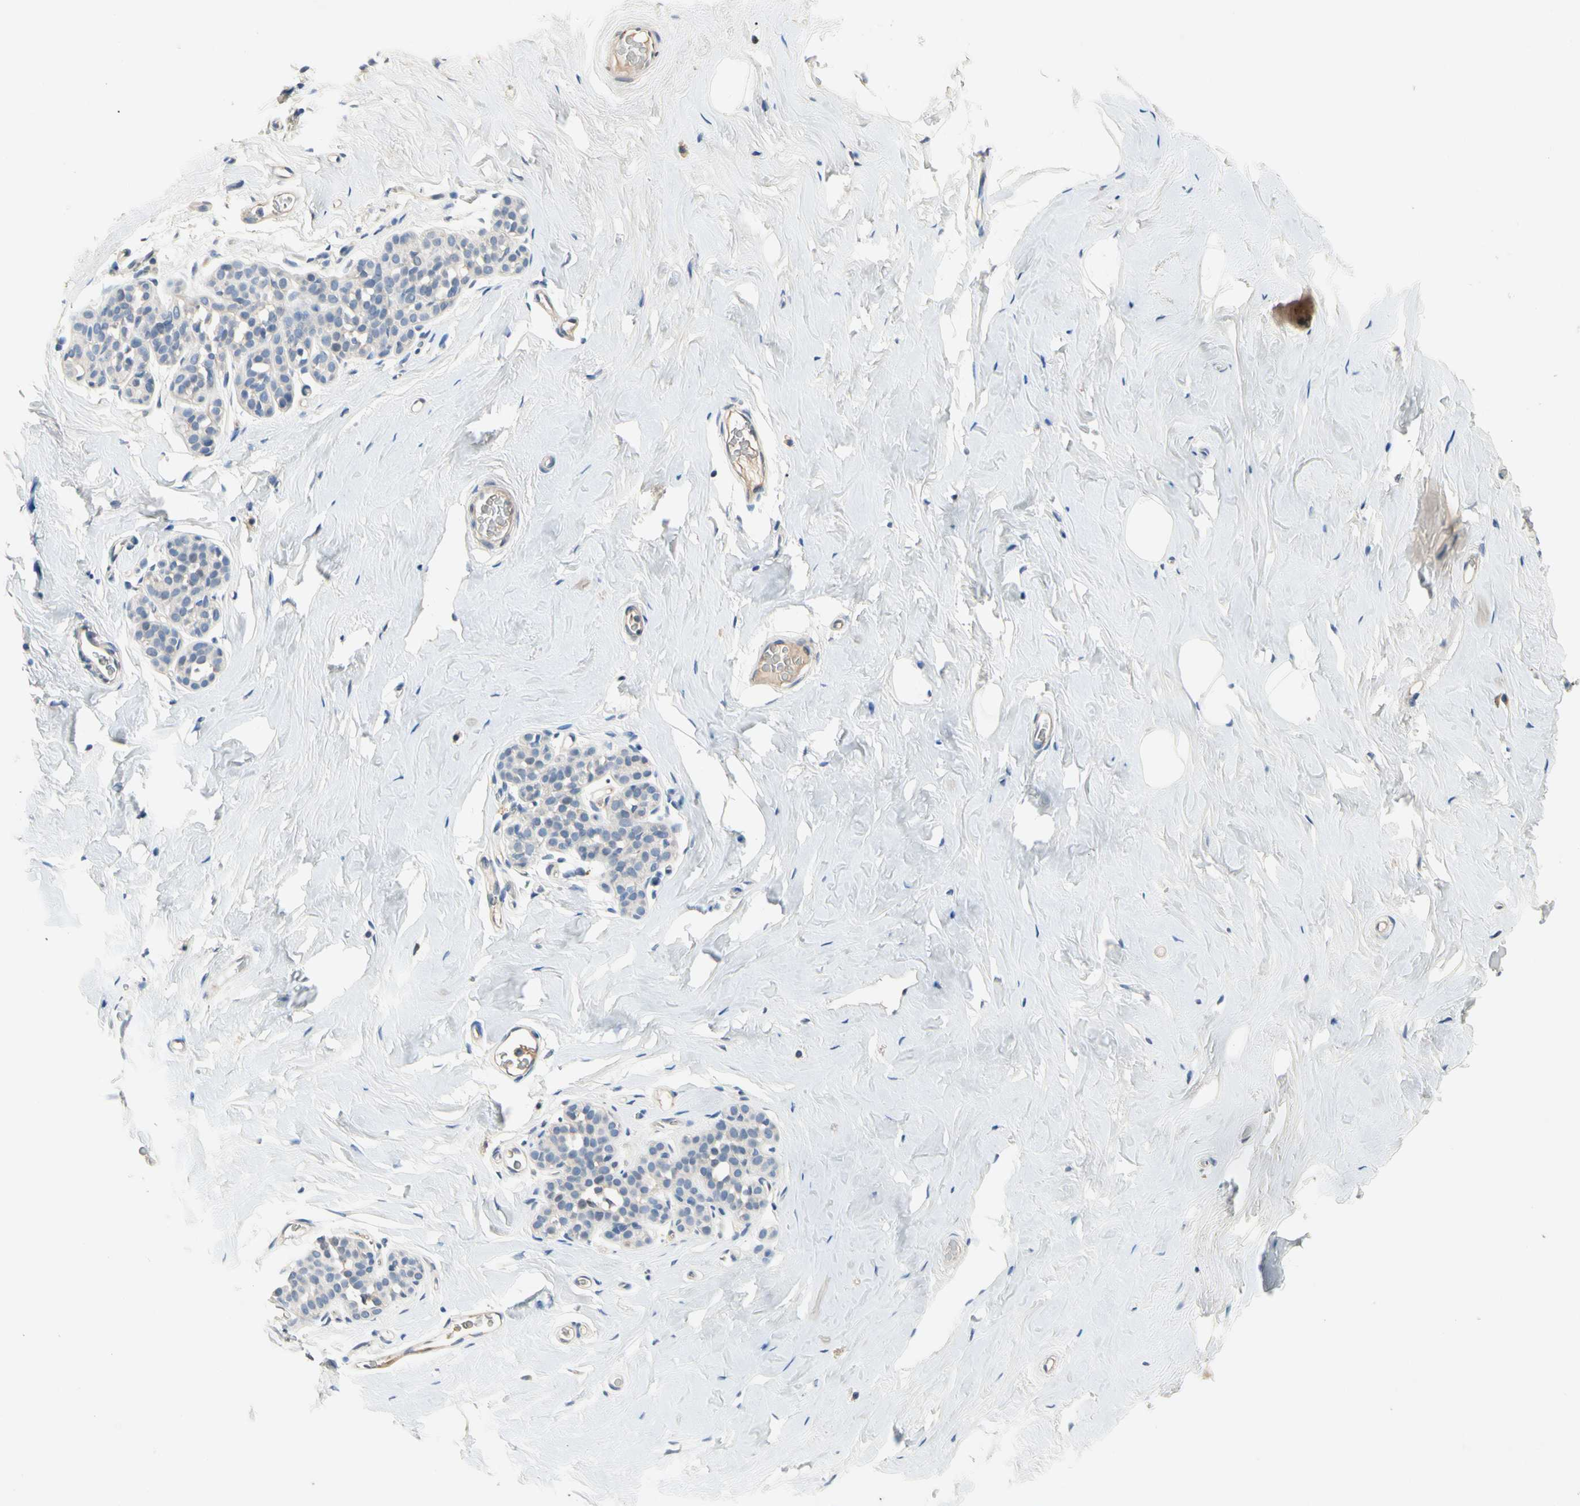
{"staining": {"intensity": "negative", "quantity": "none", "location": "none"}, "tissue": "breast", "cell_type": "Adipocytes", "image_type": "normal", "snomed": [{"axis": "morphology", "description": "Normal tissue, NOS"}, {"axis": "topography", "description": "Breast"}], "caption": "High power microscopy histopathology image of an immunohistochemistry (IHC) micrograph of benign breast, revealing no significant staining in adipocytes.", "gene": "GAS6", "patient": {"sex": "female", "age": 75}}